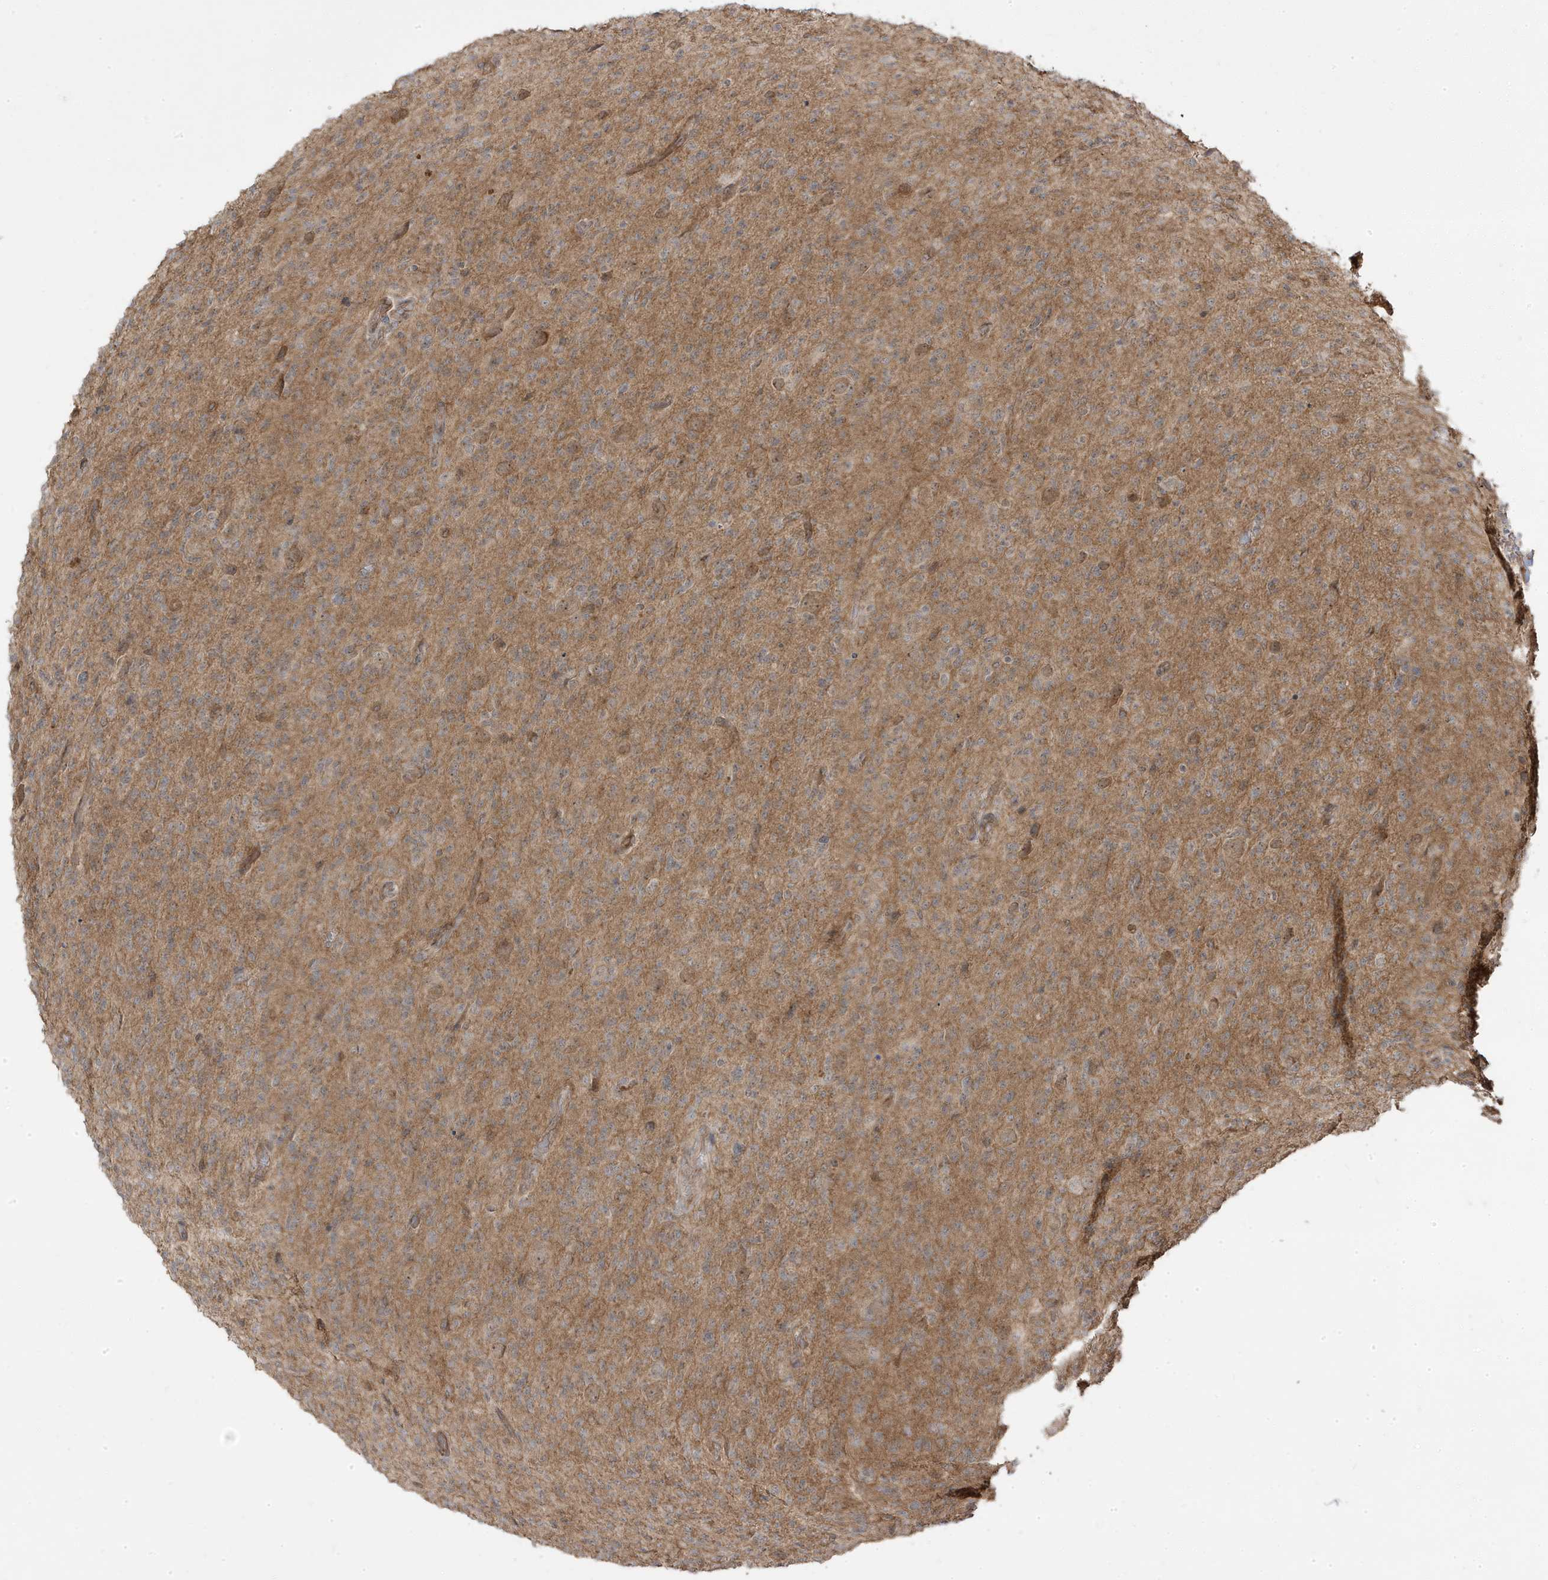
{"staining": {"intensity": "negative", "quantity": "none", "location": "none"}, "tissue": "glioma", "cell_type": "Tumor cells", "image_type": "cancer", "snomed": [{"axis": "morphology", "description": "Glioma, malignant, High grade"}, {"axis": "topography", "description": "Brain"}], "caption": "Immunohistochemistry (IHC) of human glioma demonstrates no expression in tumor cells.", "gene": "DNAJC12", "patient": {"sex": "female", "age": 57}}